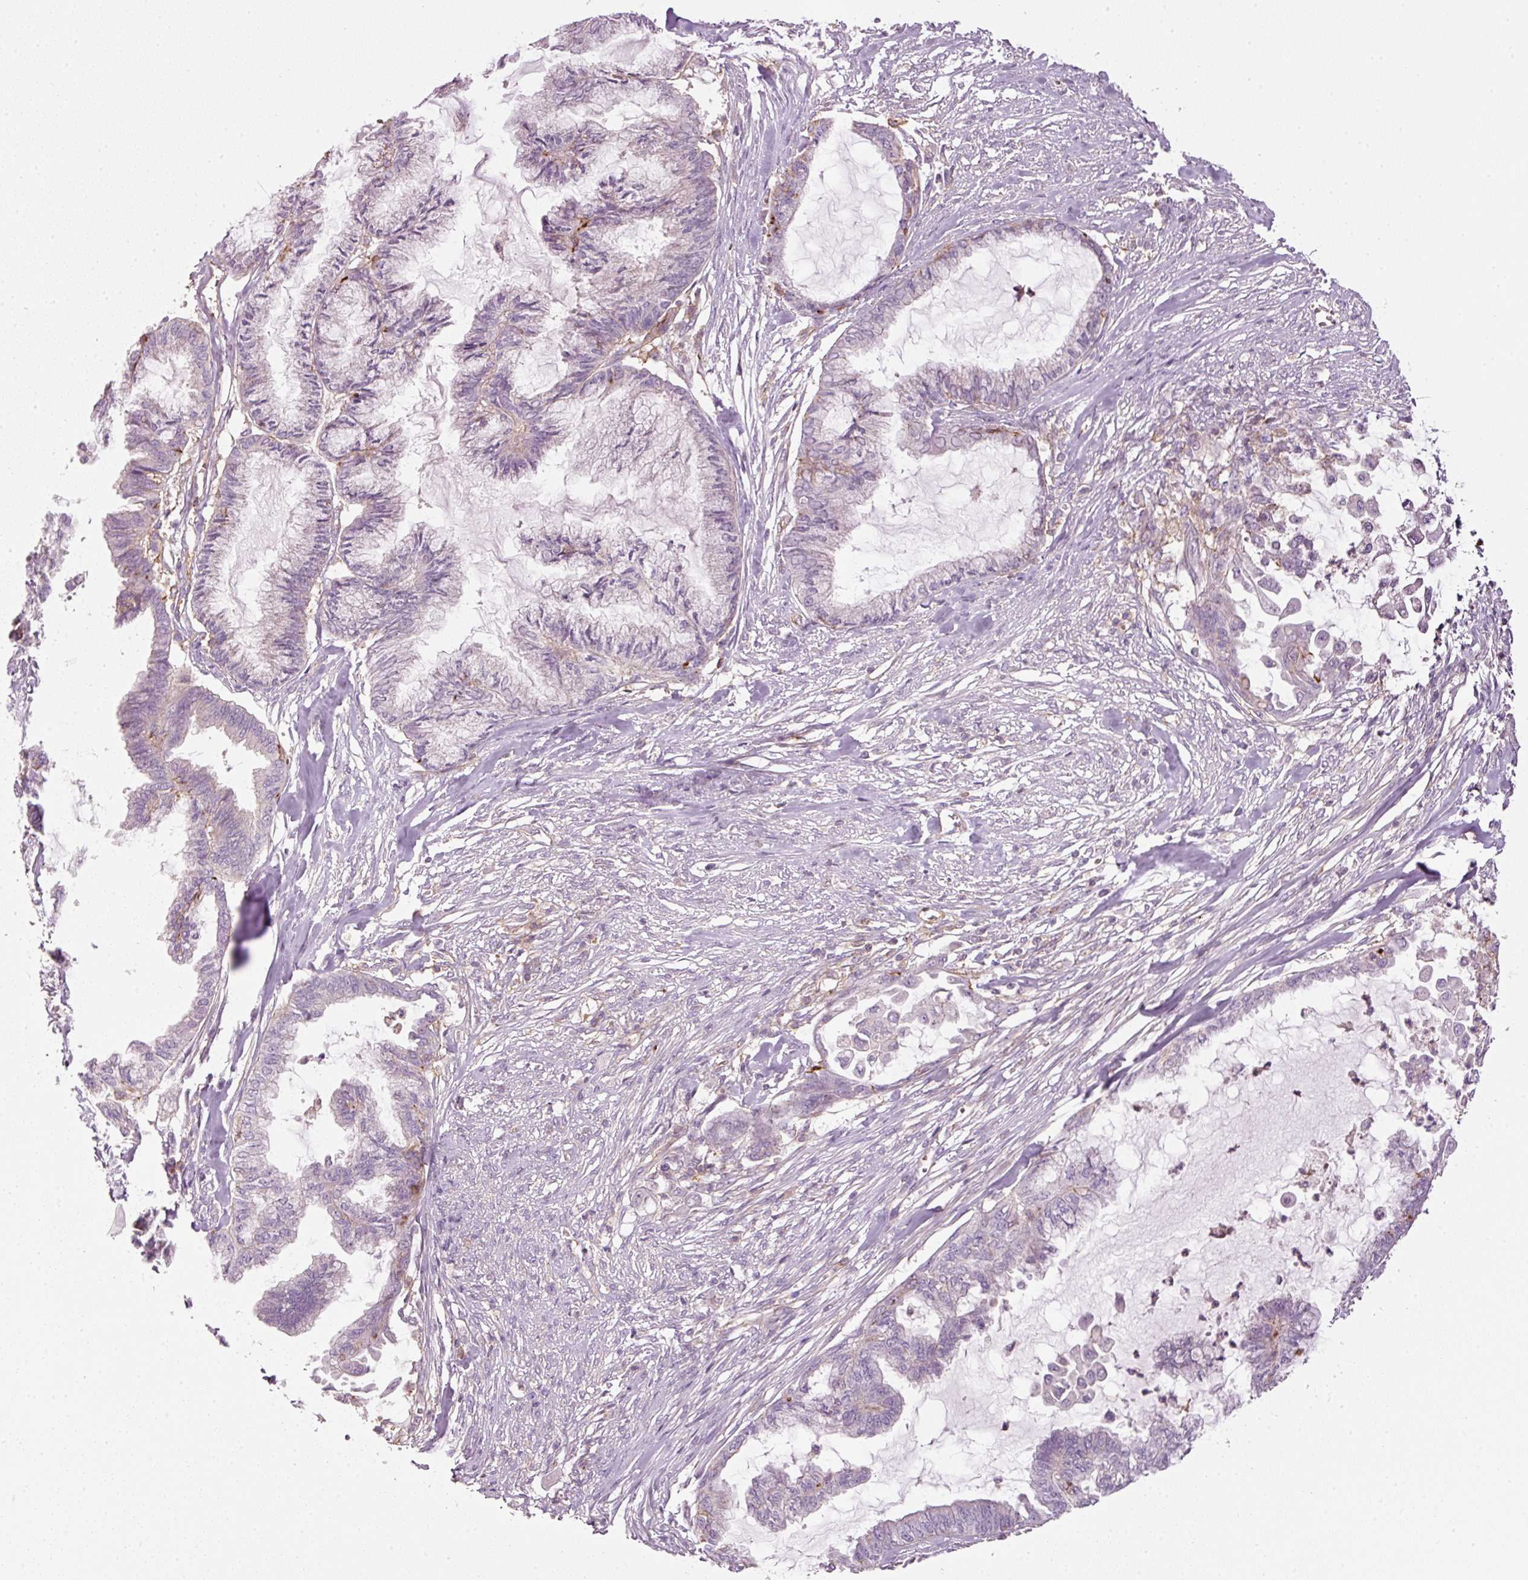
{"staining": {"intensity": "negative", "quantity": "none", "location": "none"}, "tissue": "endometrial cancer", "cell_type": "Tumor cells", "image_type": "cancer", "snomed": [{"axis": "morphology", "description": "Adenocarcinoma, NOS"}, {"axis": "topography", "description": "Endometrium"}], "caption": "Immunohistochemistry of endometrial cancer (adenocarcinoma) displays no positivity in tumor cells.", "gene": "SIPA1", "patient": {"sex": "female", "age": 86}}